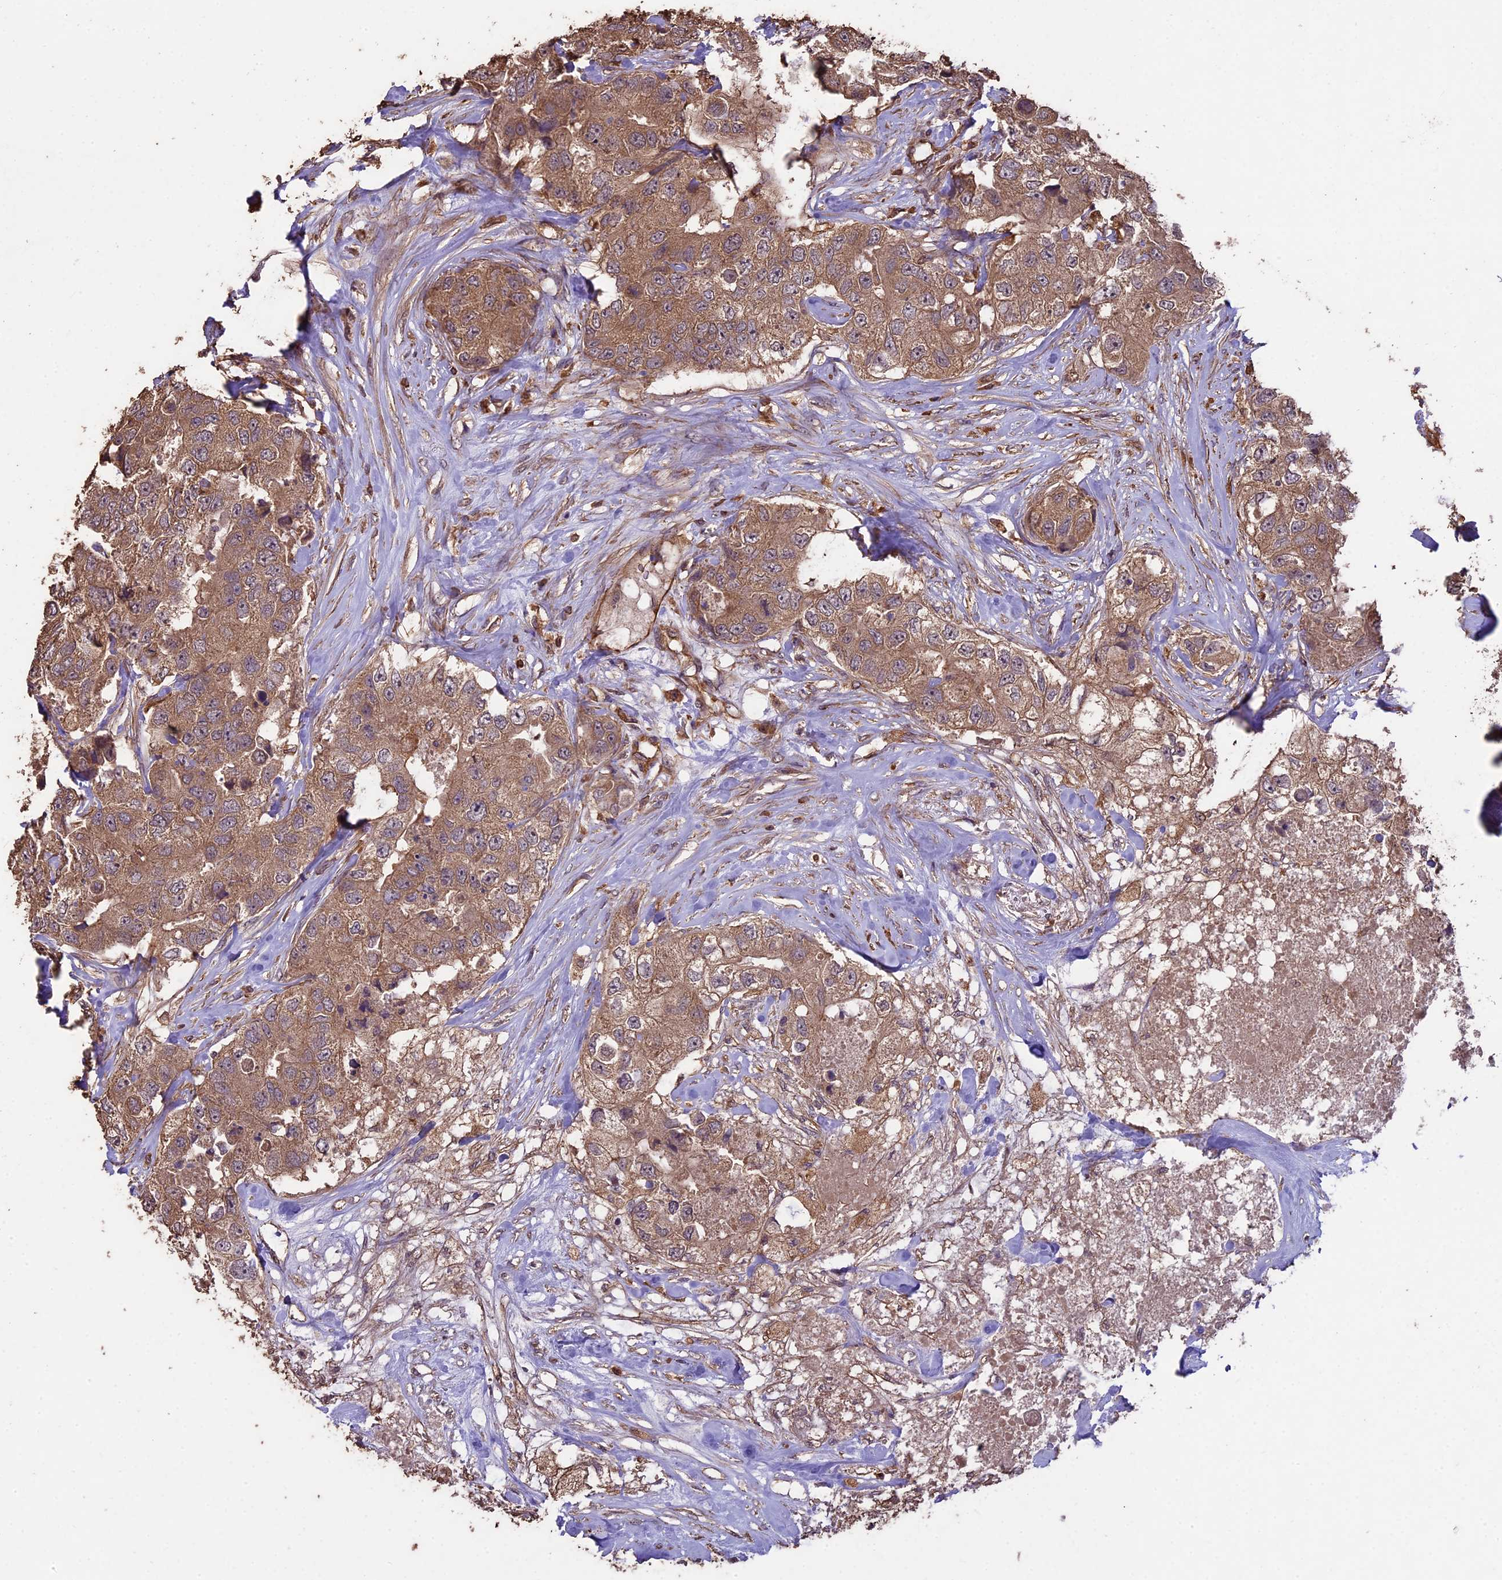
{"staining": {"intensity": "moderate", "quantity": ">75%", "location": "cytoplasmic/membranous"}, "tissue": "breast cancer", "cell_type": "Tumor cells", "image_type": "cancer", "snomed": [{"axis": "morphology", "description": "Duct carcinoma"}, {"axis": "topography", "description": "Breast"}], "caption": "This is a micrograph of IHC staining of breast cancer, which shows moderate positivity in the cytoplasmic/membranous of tumor cells.", "gene": "TTLL10", "patient": {"sex": "female", "age": 62}}